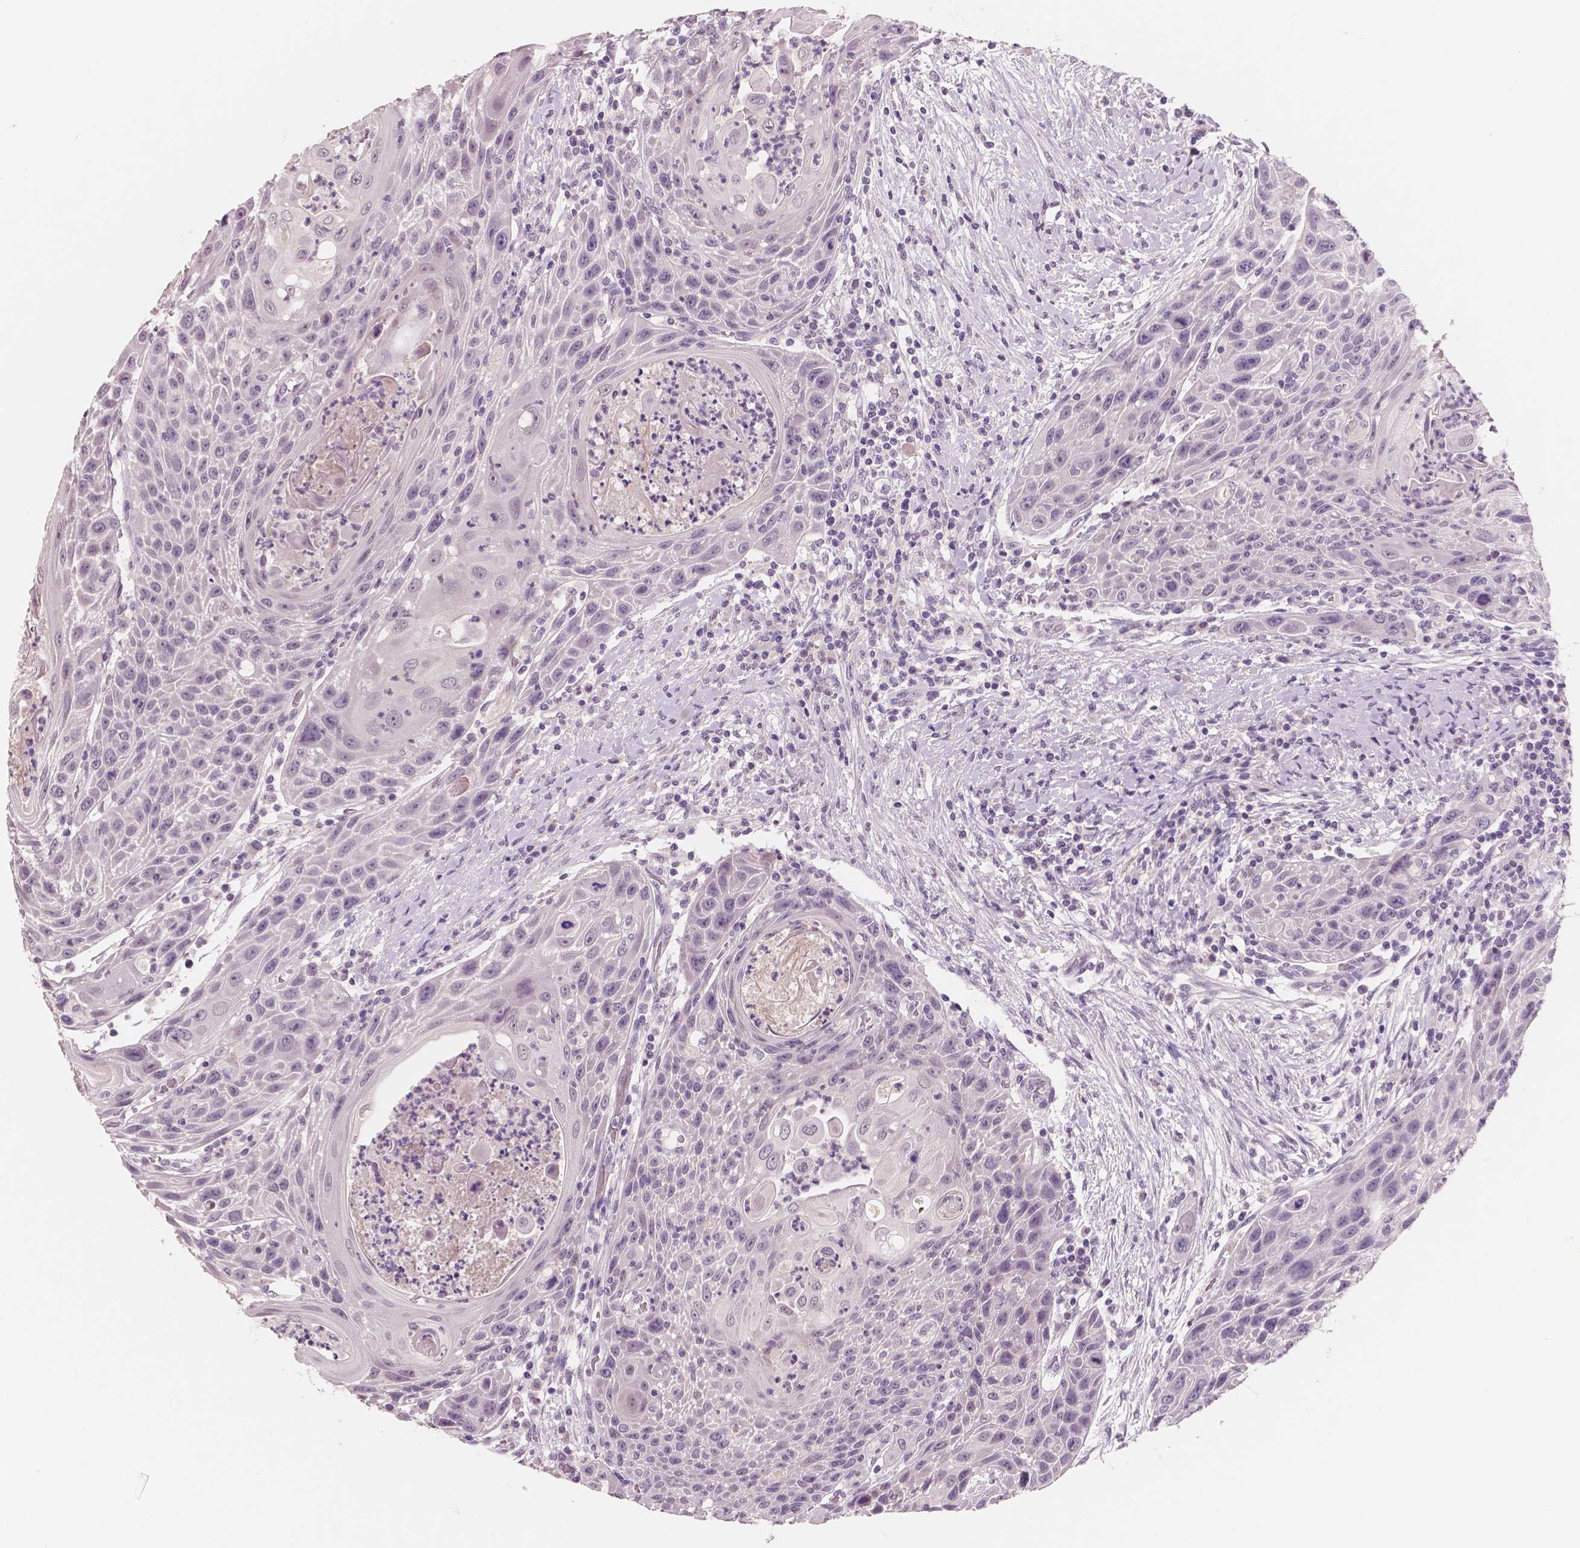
{"staining": {"intensity": "negative", "quantity": "none", "location": "none"}, "tissue": "head and neck cancer", "cell_type": "Tumor cells", "image_type": "cancer", "snomed": [{"axis": "morphology", "description": "Squamous cell carcinoma, NOS"}, {"axis": "topography", "description": "Head-Neck"}], "caption": "Head and neck cancer was stained to show a protein in brown. There is no significant expression in tumor cells.", "gene": "NECAB1", "patient": {"sex": "male", "age": 69}}